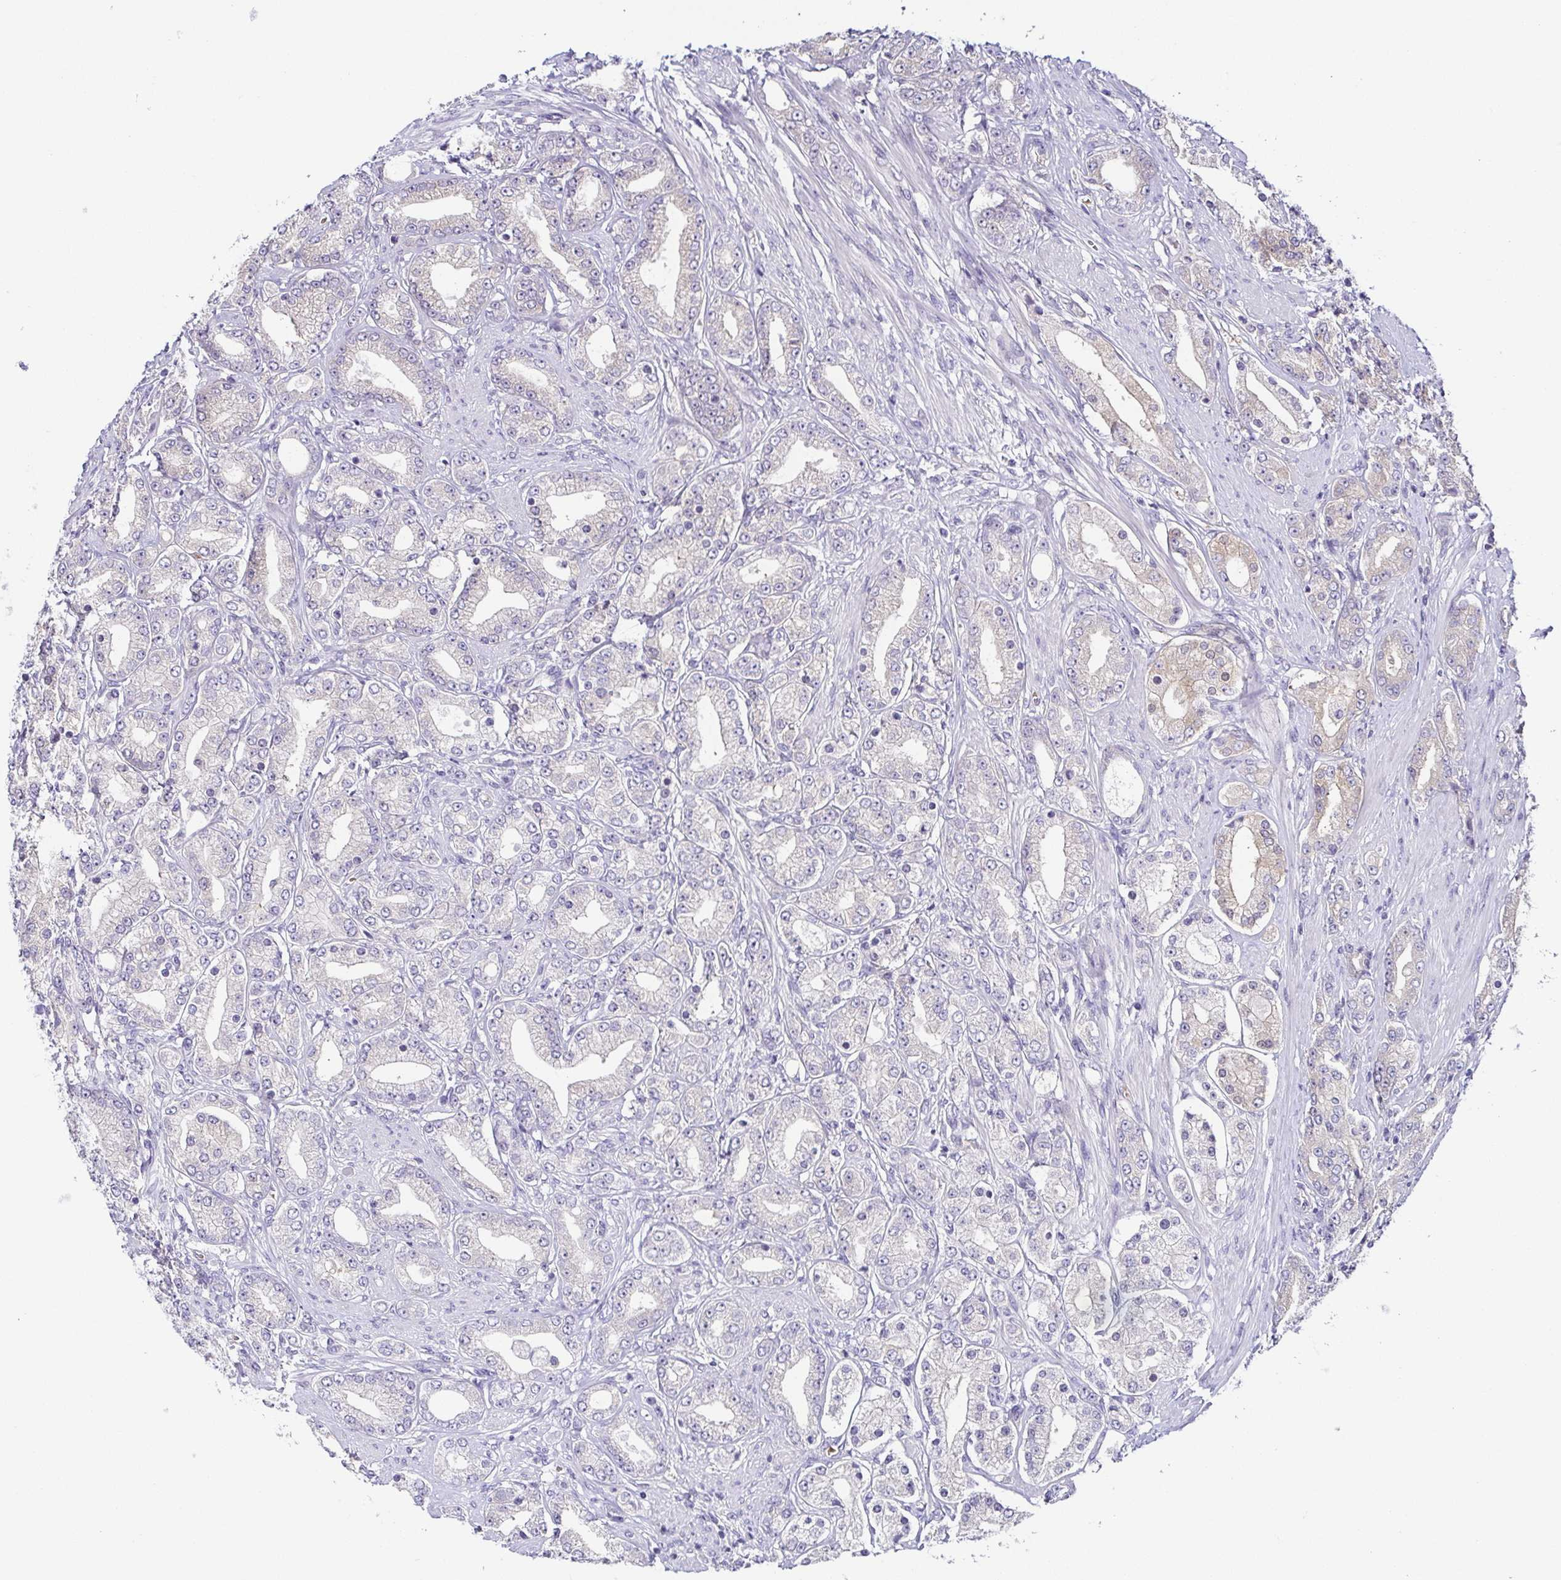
{"staining": {"intensity": "negative", "quantity": "none", "location": "none"}, "tissue": "prostate cancer", "cell_type": "Tumor cells", "image_type": "cancer", "snomed": [{"axis": "morphology", "description": "Adenocarcinoma, High grade"}, {"axis": "topography", "description": "Prostate"}], "caption": "Prostate high-grade adenocarcinoma was stained to show a protein in brown. There is no significant expression in tumor cells.", "gene": "FAM162B", "patient": {"sex": "male", "age": 67}}